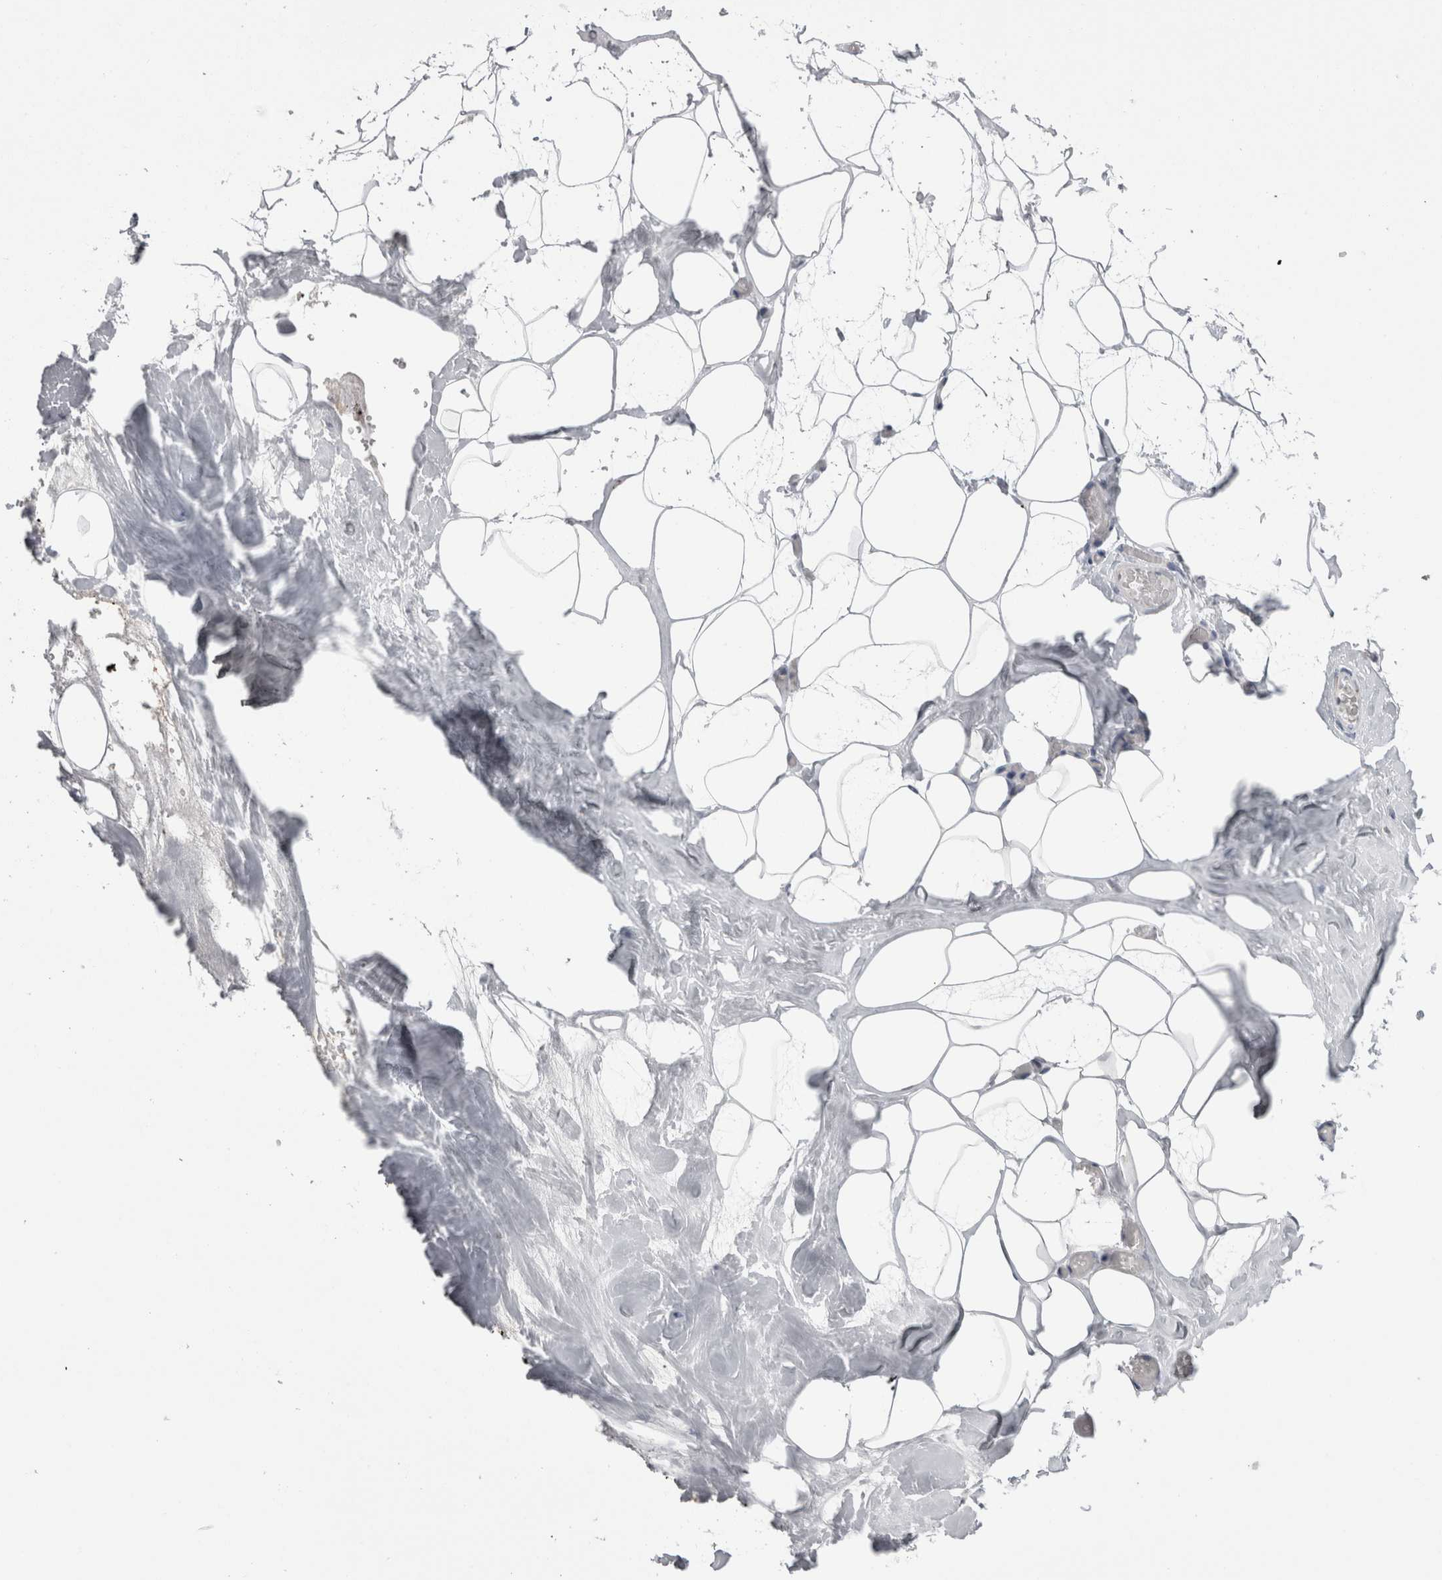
{"staining": {"intensity": "negative", "quantity": "none", "location": "none"}, "tissue": "adipose tissue", "cell_type": "Adipocytes", "image_type": "normal", "snomed": [{"axis": "morphology", "description": "Normal tissue, NOS"}, {"axis": "morphology", "description": "Fibrosis, NOS"}, {"axis": "topography", "description": "Breast"}, {"axis": "topography", "description": "Adipose tissue"}], "caption": "Adipose tissue stained for a protein using IHC reveals no staining adipocytes.", "gene": "EPDR1", "patient": {"sex": "female", "age": 39}}